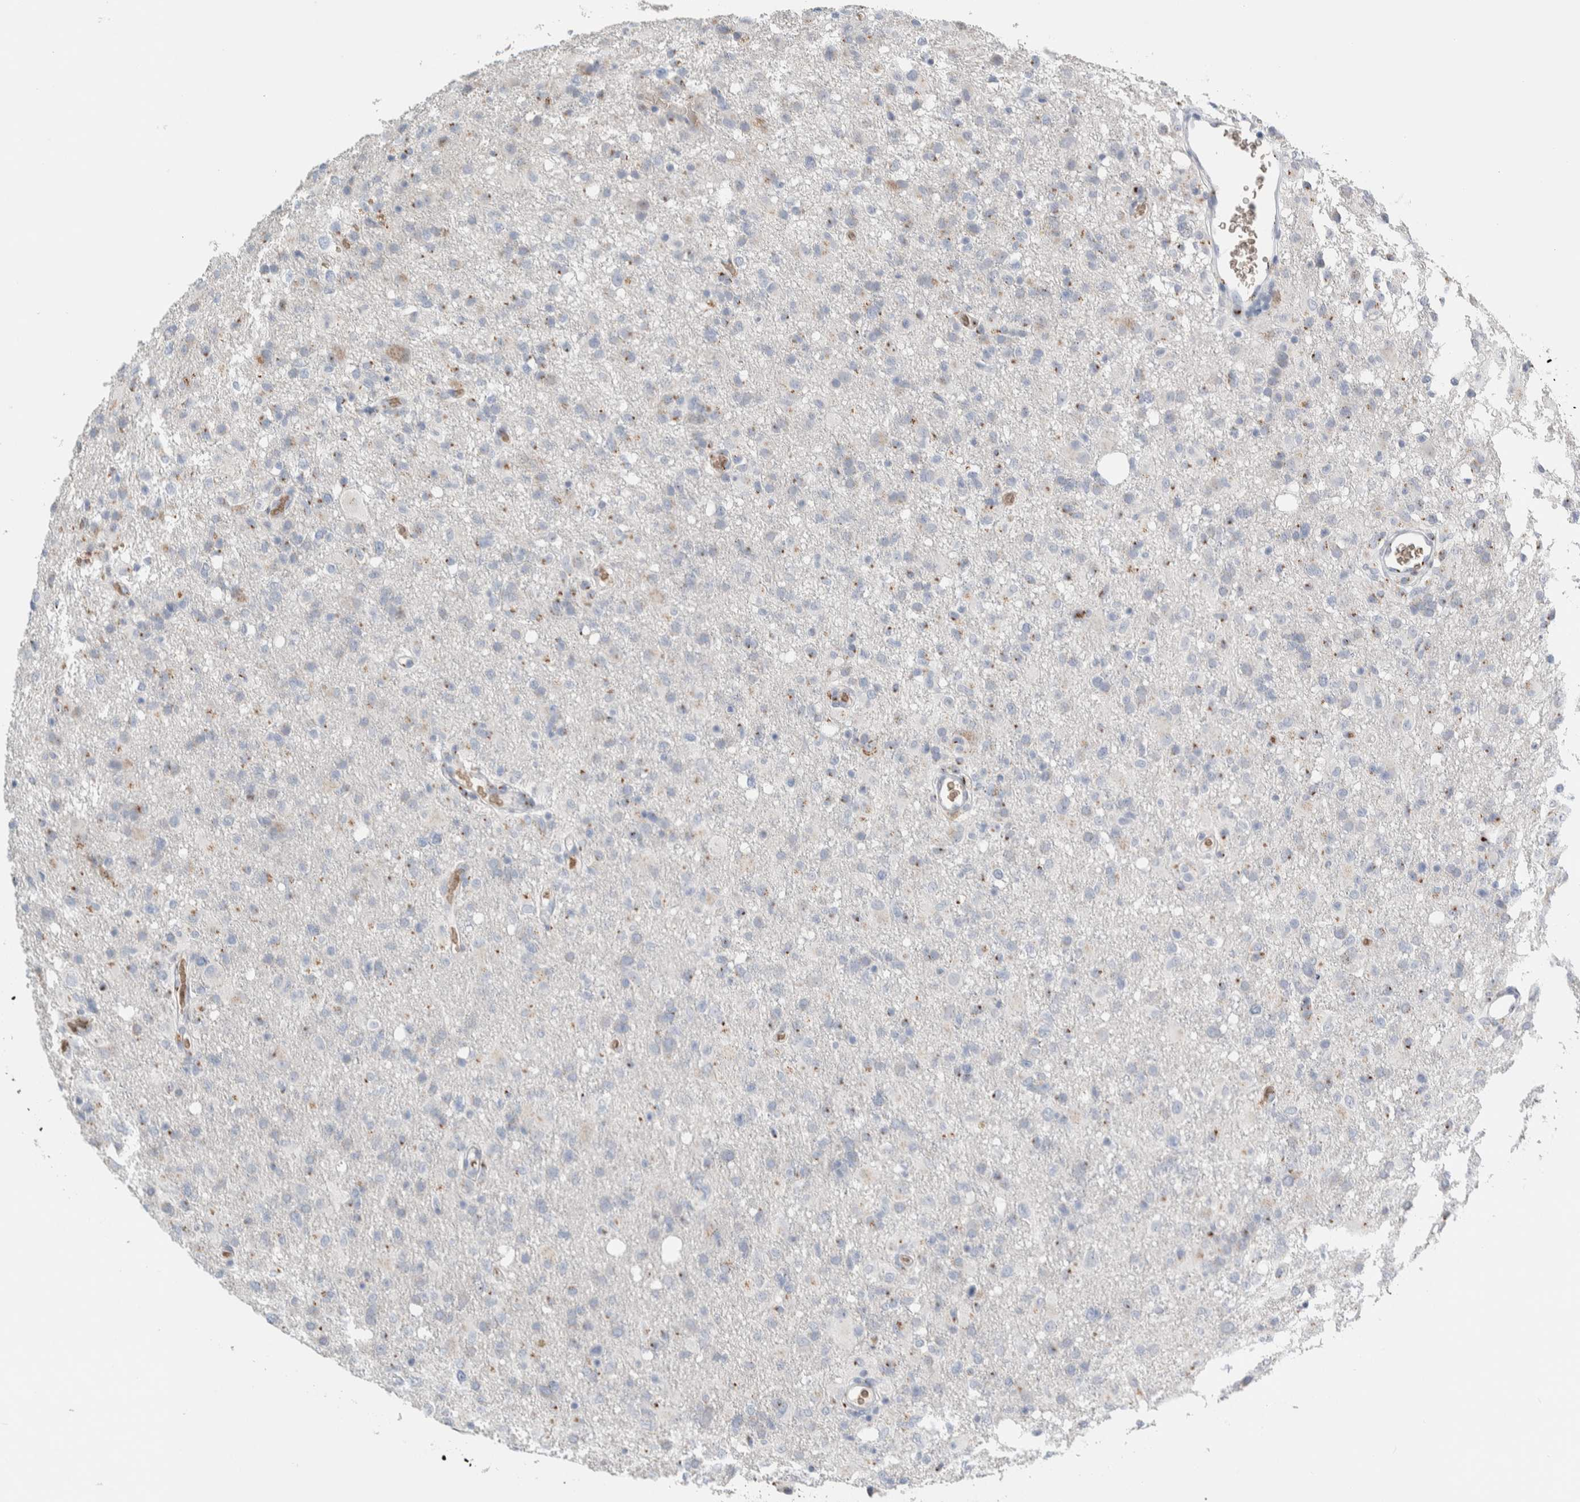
{"staining": {"intensity": "weak", "quantity": "<25%", "location": "cytoplasmic/membranous"}, "tissue": "glioma", "cell_type": "Tumor cells", "image_type": "cancer", "snomed": [{"axis": "morphology", "description": "Glioma, malignant, High grade"}, {"axis": "topography", "description": "Brain"}], "caption": "DAB immunohistochemical staining of human glioma reveals no significant expression in tumor cells.", "gene": "SLC38A10", "patient": {"sex": "female", "age": 57}}